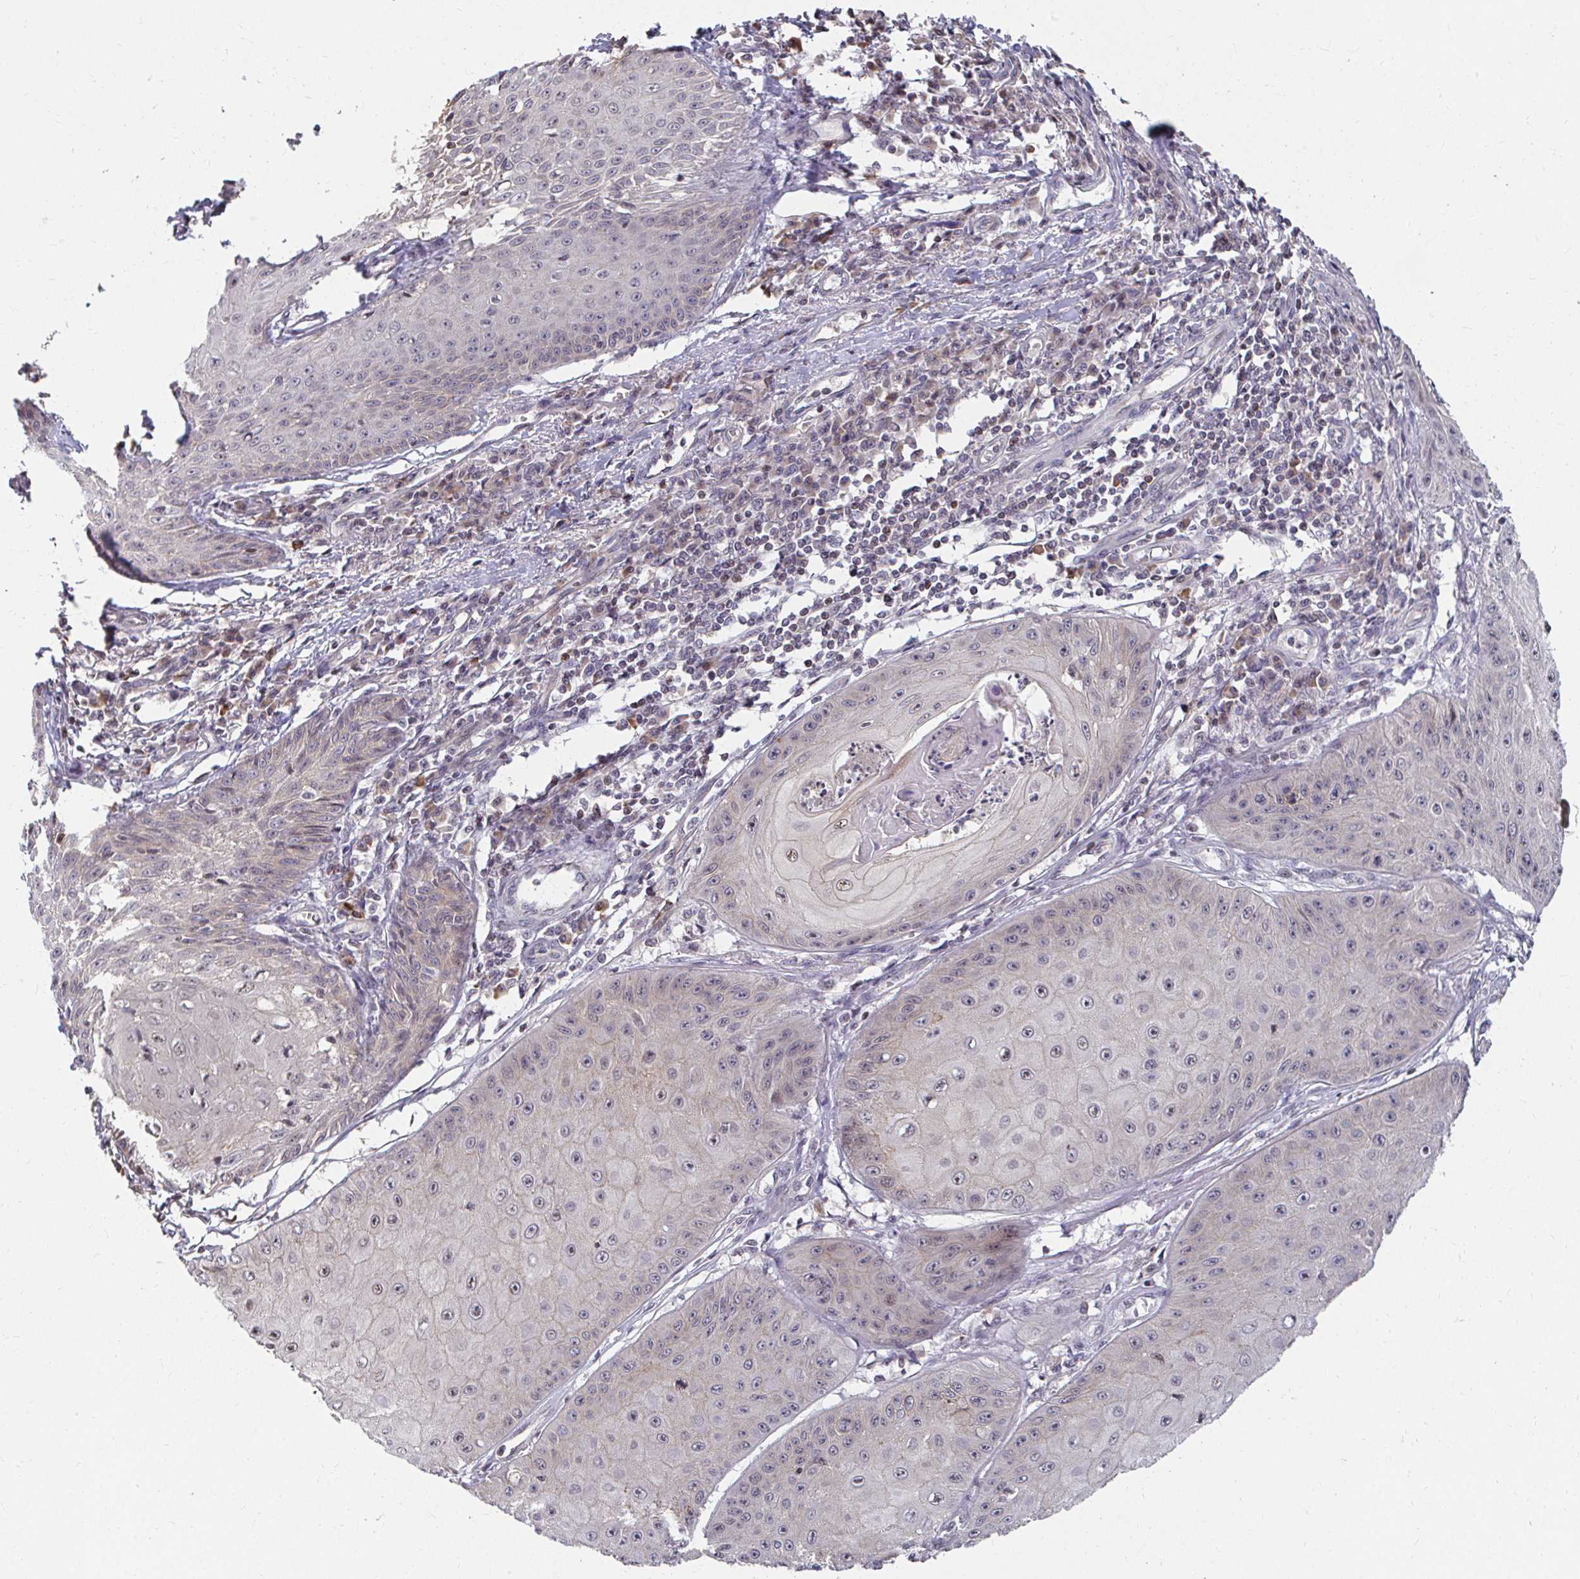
{"staining": {"intensity": "moderate", "quantity": "<25%", "location": "cytoplasmic/membranous"}, "tissue": "skin cancer", "cell_type": "Tumor cells", "image_type": "cancer", "snomed": [{"axis": "morphology", "description": "Squamous cell carcinoma, NOS"}, {"axis": "topography", "description": "Skin"}], "caption": "Immunohistochemistry micrograph of neoplastic tissue: skin cancer (squamous cell carcinoma) stained using immunohistochemistry displays low levels of moderate protein expression localized specifically in the cytoplasmic/membranous of tumor cells, appearing as a cytoplasmic/membranous brown color.", "gene": "ANK3", "patient": {"sex": "male", "age": 70}}